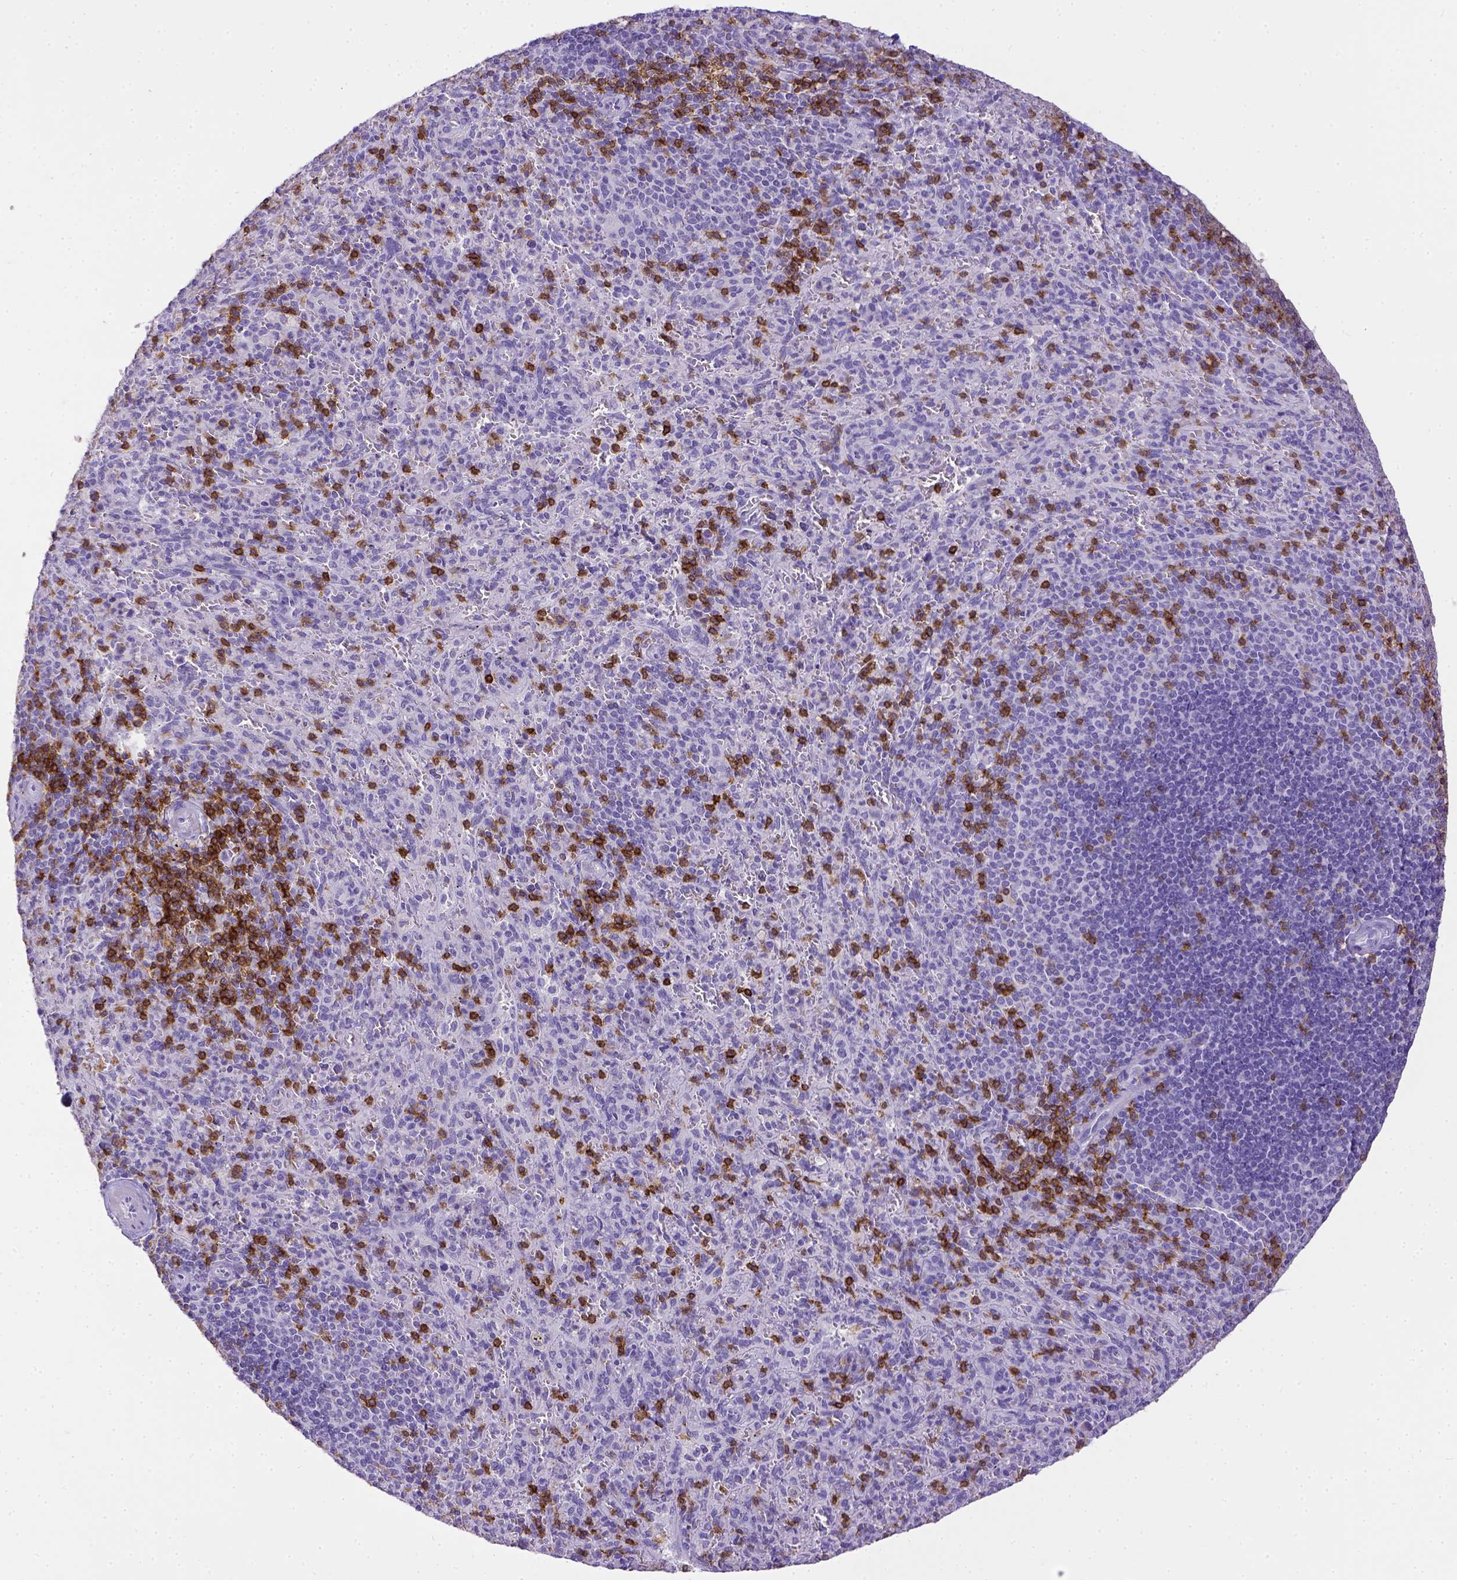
{"staining": {"intensity": "strong", "quantity": "<25%", "location": "cytoplasmic/membranous"}, "tissue": "spleen", "cell_type": "Cells in red pulp", "image_type": "normal", "snomed": [{"axis": "morphology", "description": "Normal tissue, NOS"}, {"axis": "topography", "description": "Spleen"}], "caption": "A brown stain highlights strong cytoplasmic/membranous expression of a protein in cells in red pulp of unremarkable spleen. (DAB IHC with brightfield microscopy, high magnification).", "gene": "CD3E", "patient": {"sex": "male", "age": 57}}